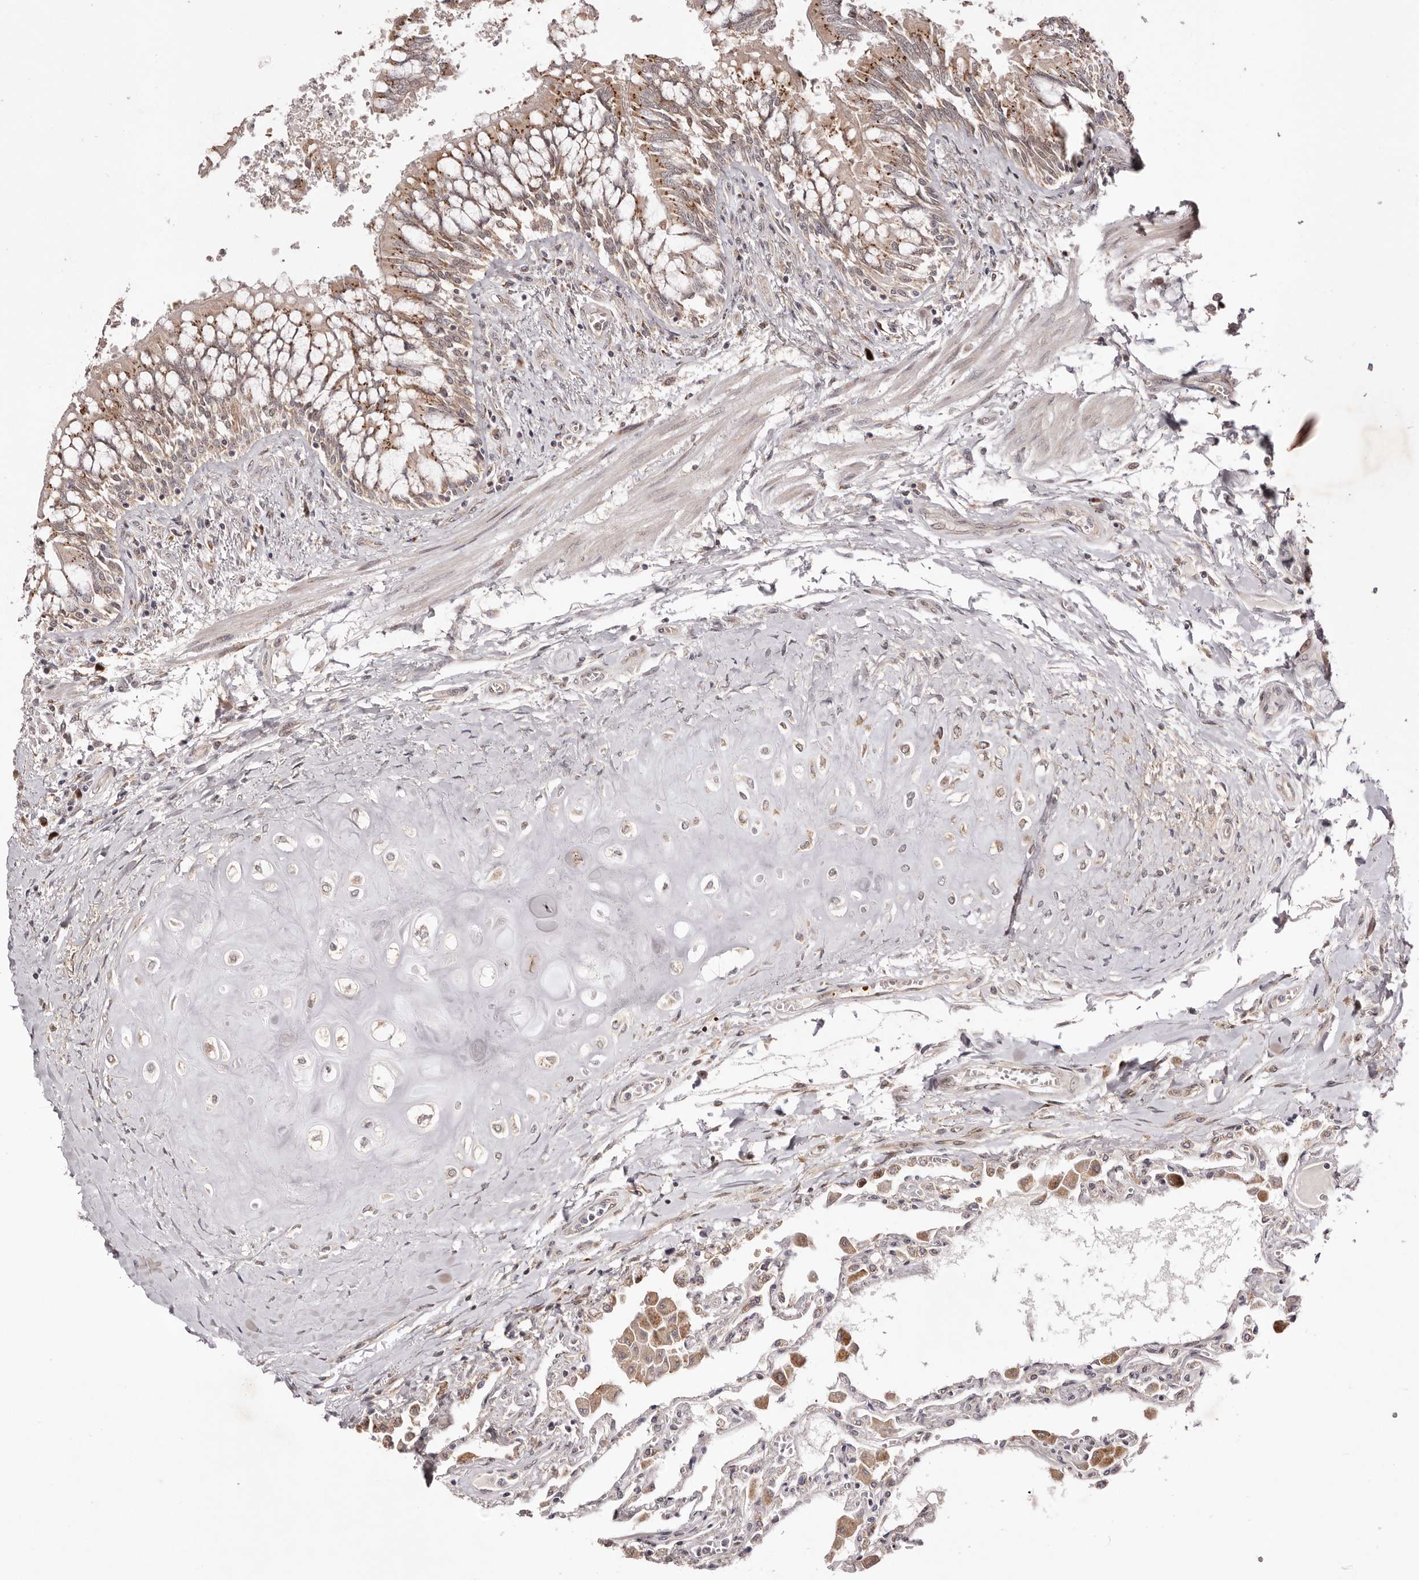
{"staining": {"intensity": "moderate", "quantity": "25%-75%", "location": "cytoplasmic/membranous"}, "tissue": "lung", "cell_type": "Alveolar cells", "image_type": "normal", "snomed": [{"axis": "morphology", "description": "Normal tissue, NOS"}, {"axis": "topography", "description": "Bronchus"}, {"axis": "topography", "description": "Lung"}], "caption": "Immunohistochemical staining of unremarkable lung exhibits moderate cytoplasmic/membranous protein expression in about 25%-75% of alveolar cells.", "gene": "EGR3", "patient": {"sex": "female", "age": 49}}